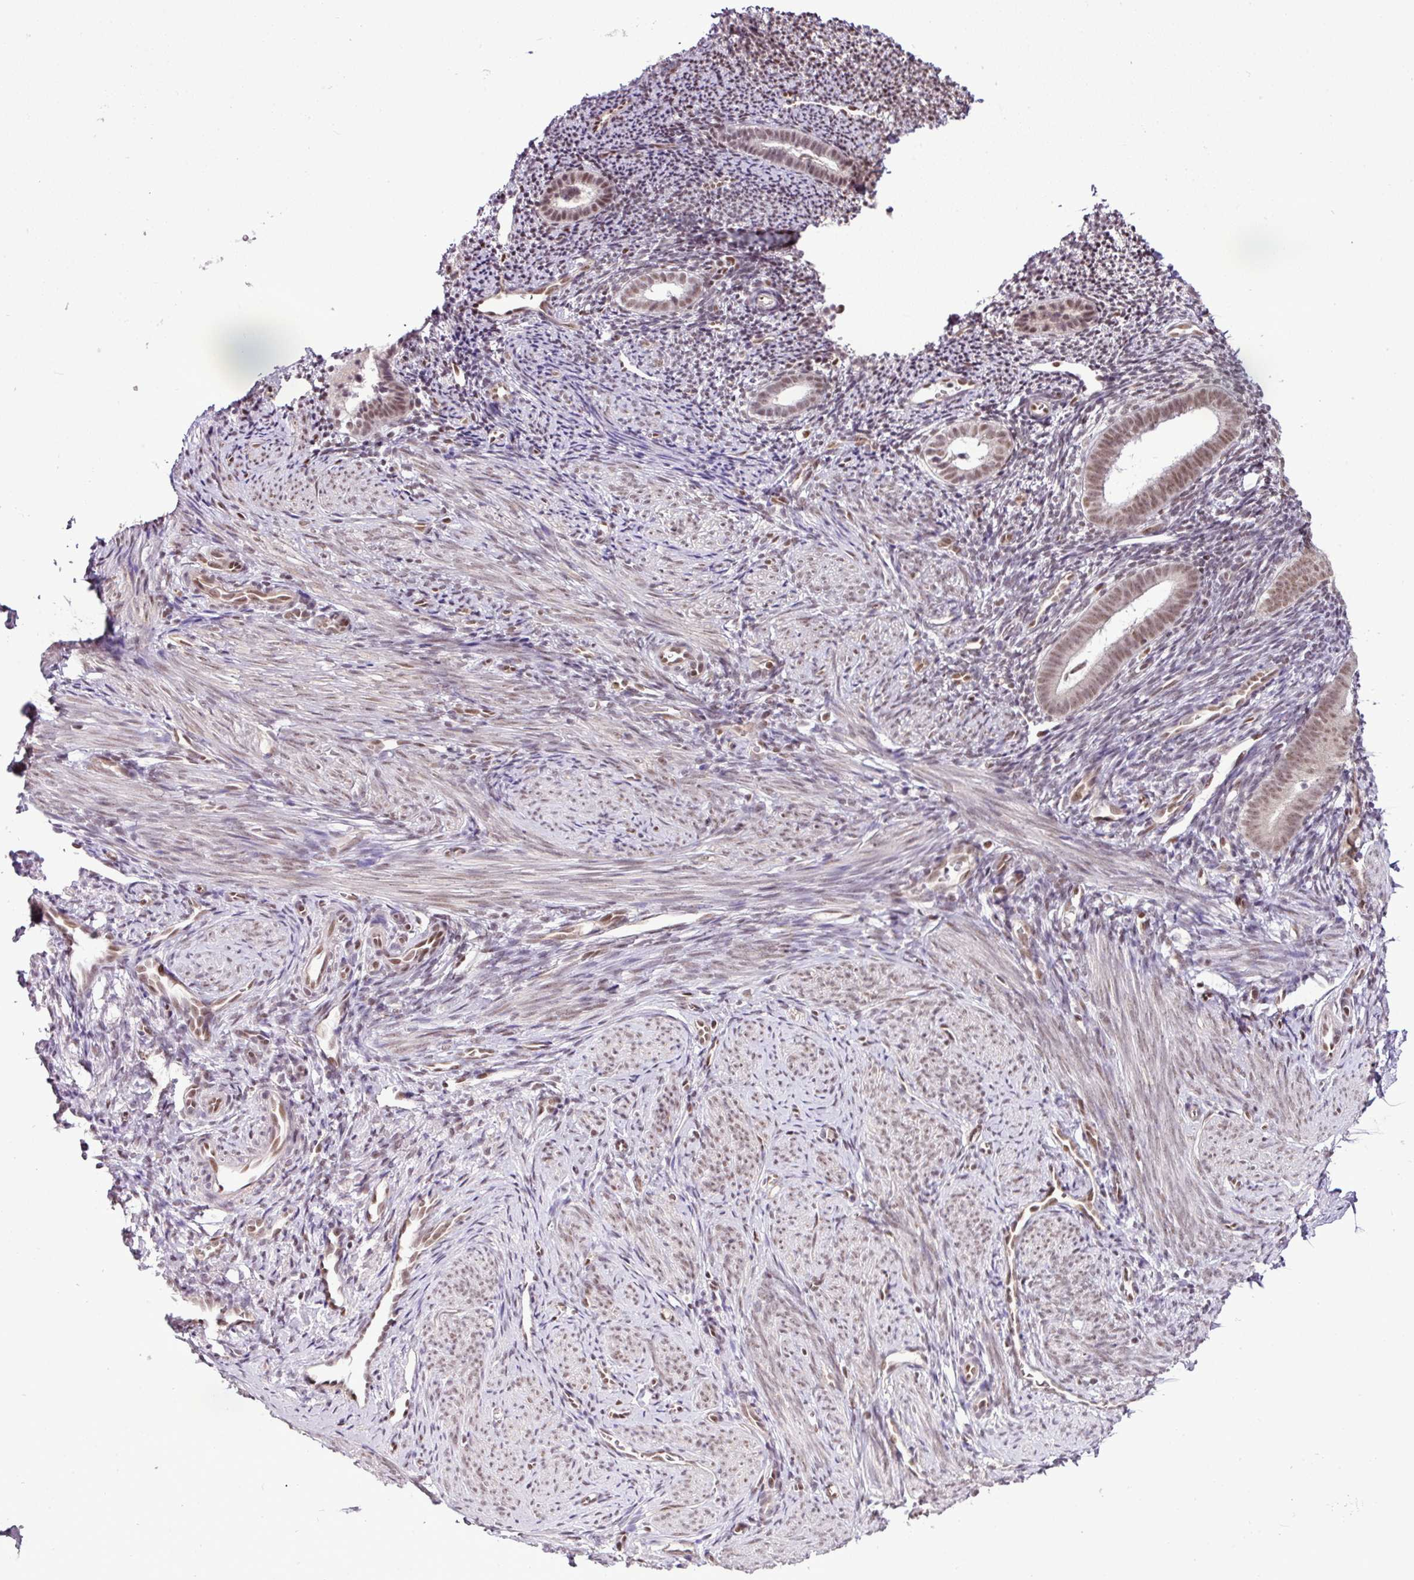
{"staining": {"intensity": "moderate", "quantity": "25%-75%", "location": "nuclear"}, "tissue": "endometrium", "cell_type": "Cells in endometrial stroma", "image_type": "normal", "snomed": [{"axis": "morphology", "description": "Normal tissue, NOS"}, {"axis": "topography", "description": "Endometrium"}], "caption": "Human endometrium stained for a protein (brown) shows moderate nuclear positive positivity in approximately 25%-75% of cells in endometrial stroma.", "gene": "PGAP4", "patient": {"sex": "female", "age": 39}}